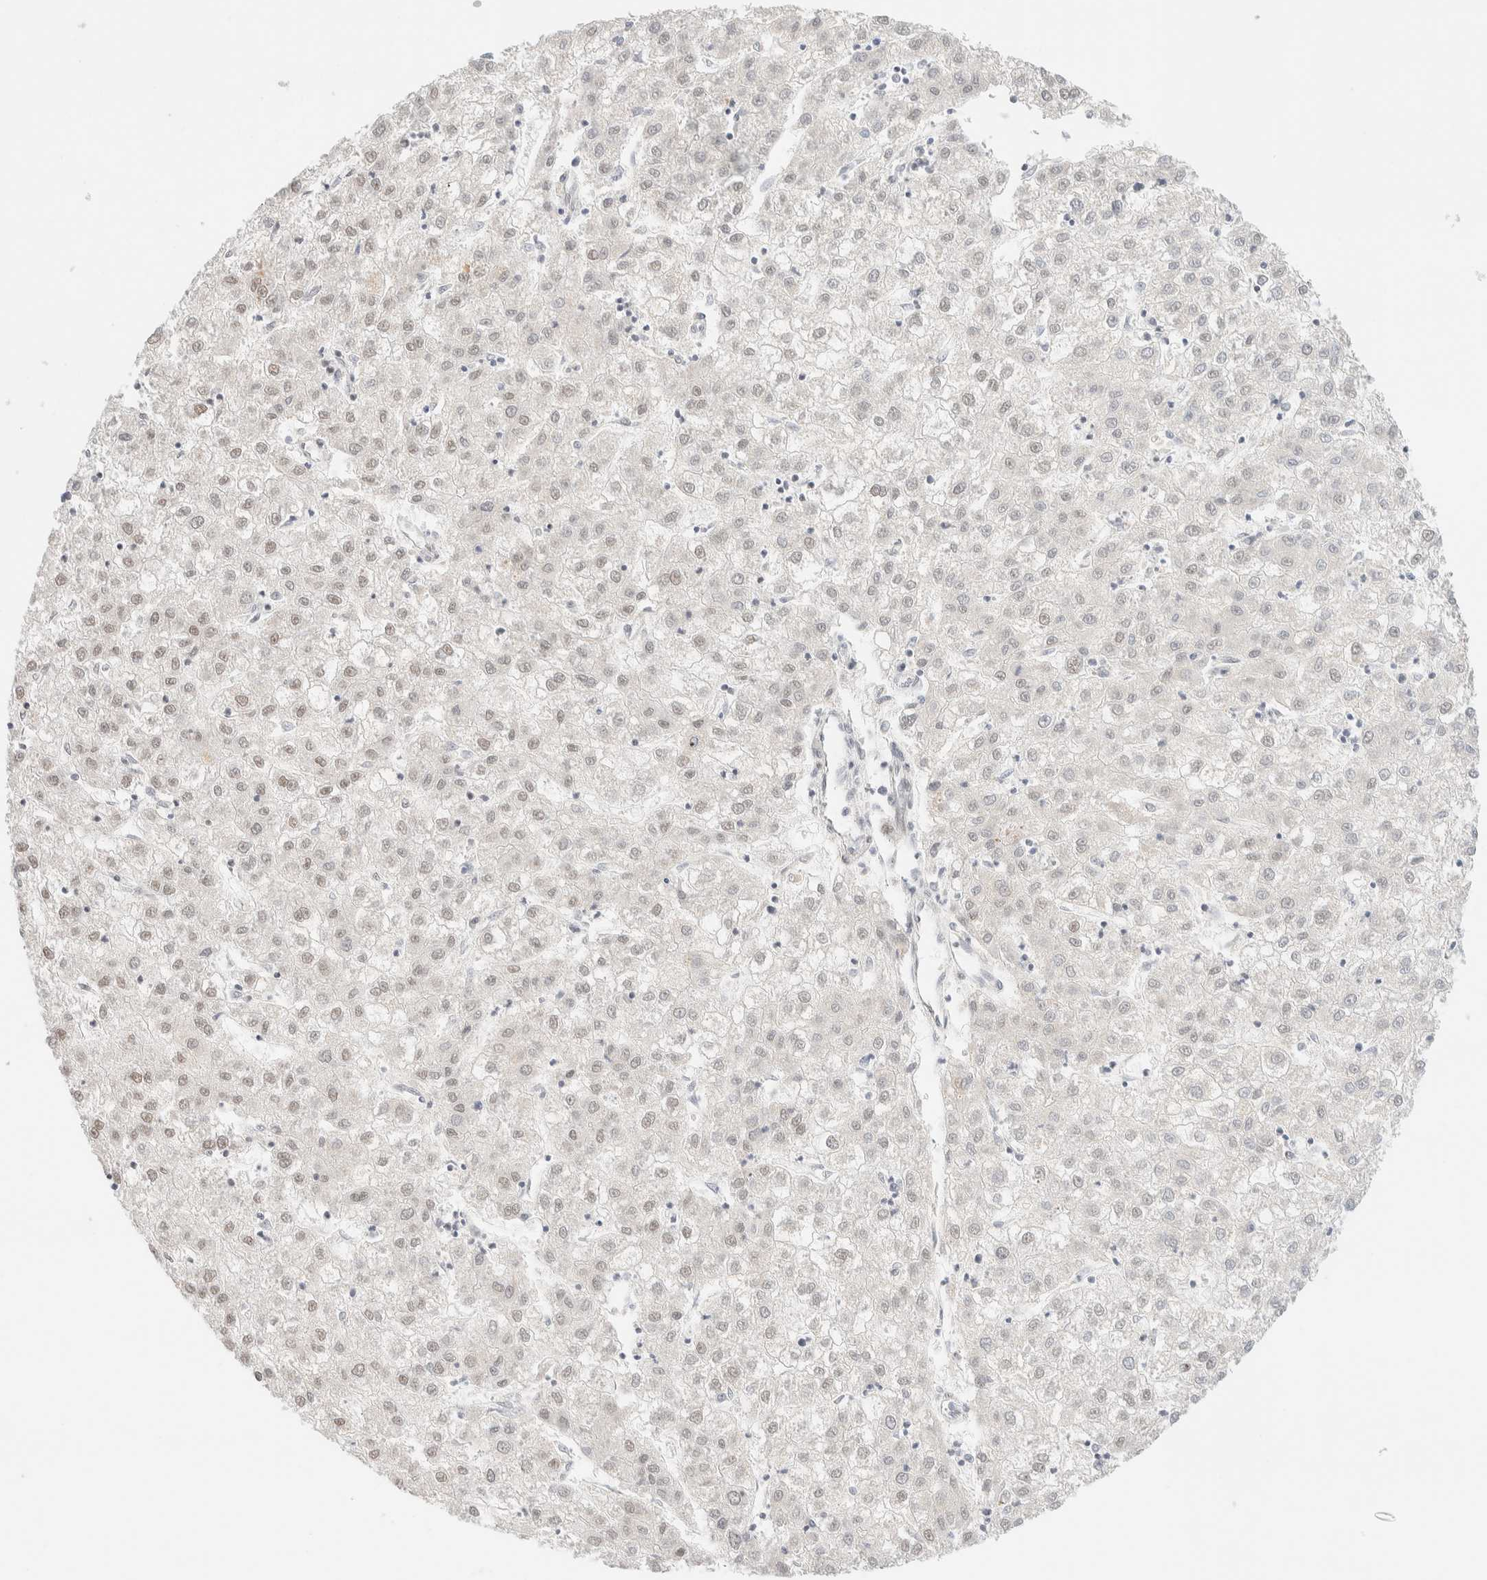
{"staining": {"intensity": "weak", "quantity": "<25%", "location": "nuclear"}, "tissue": "liver cancer", "cell_type": "Tumor cells", "image_type": "cancer", "snomed": [{"axis": "morphology", "description": "Carcinoma, Hepatocellular, NOS"}, {"axis": "topography", "description": "Liver"}], "caption": "IHC of liver cancer displays no staining in tumor cells.", "gene": "PYGO2", "patient": {"sex": "male", "age": 72}}